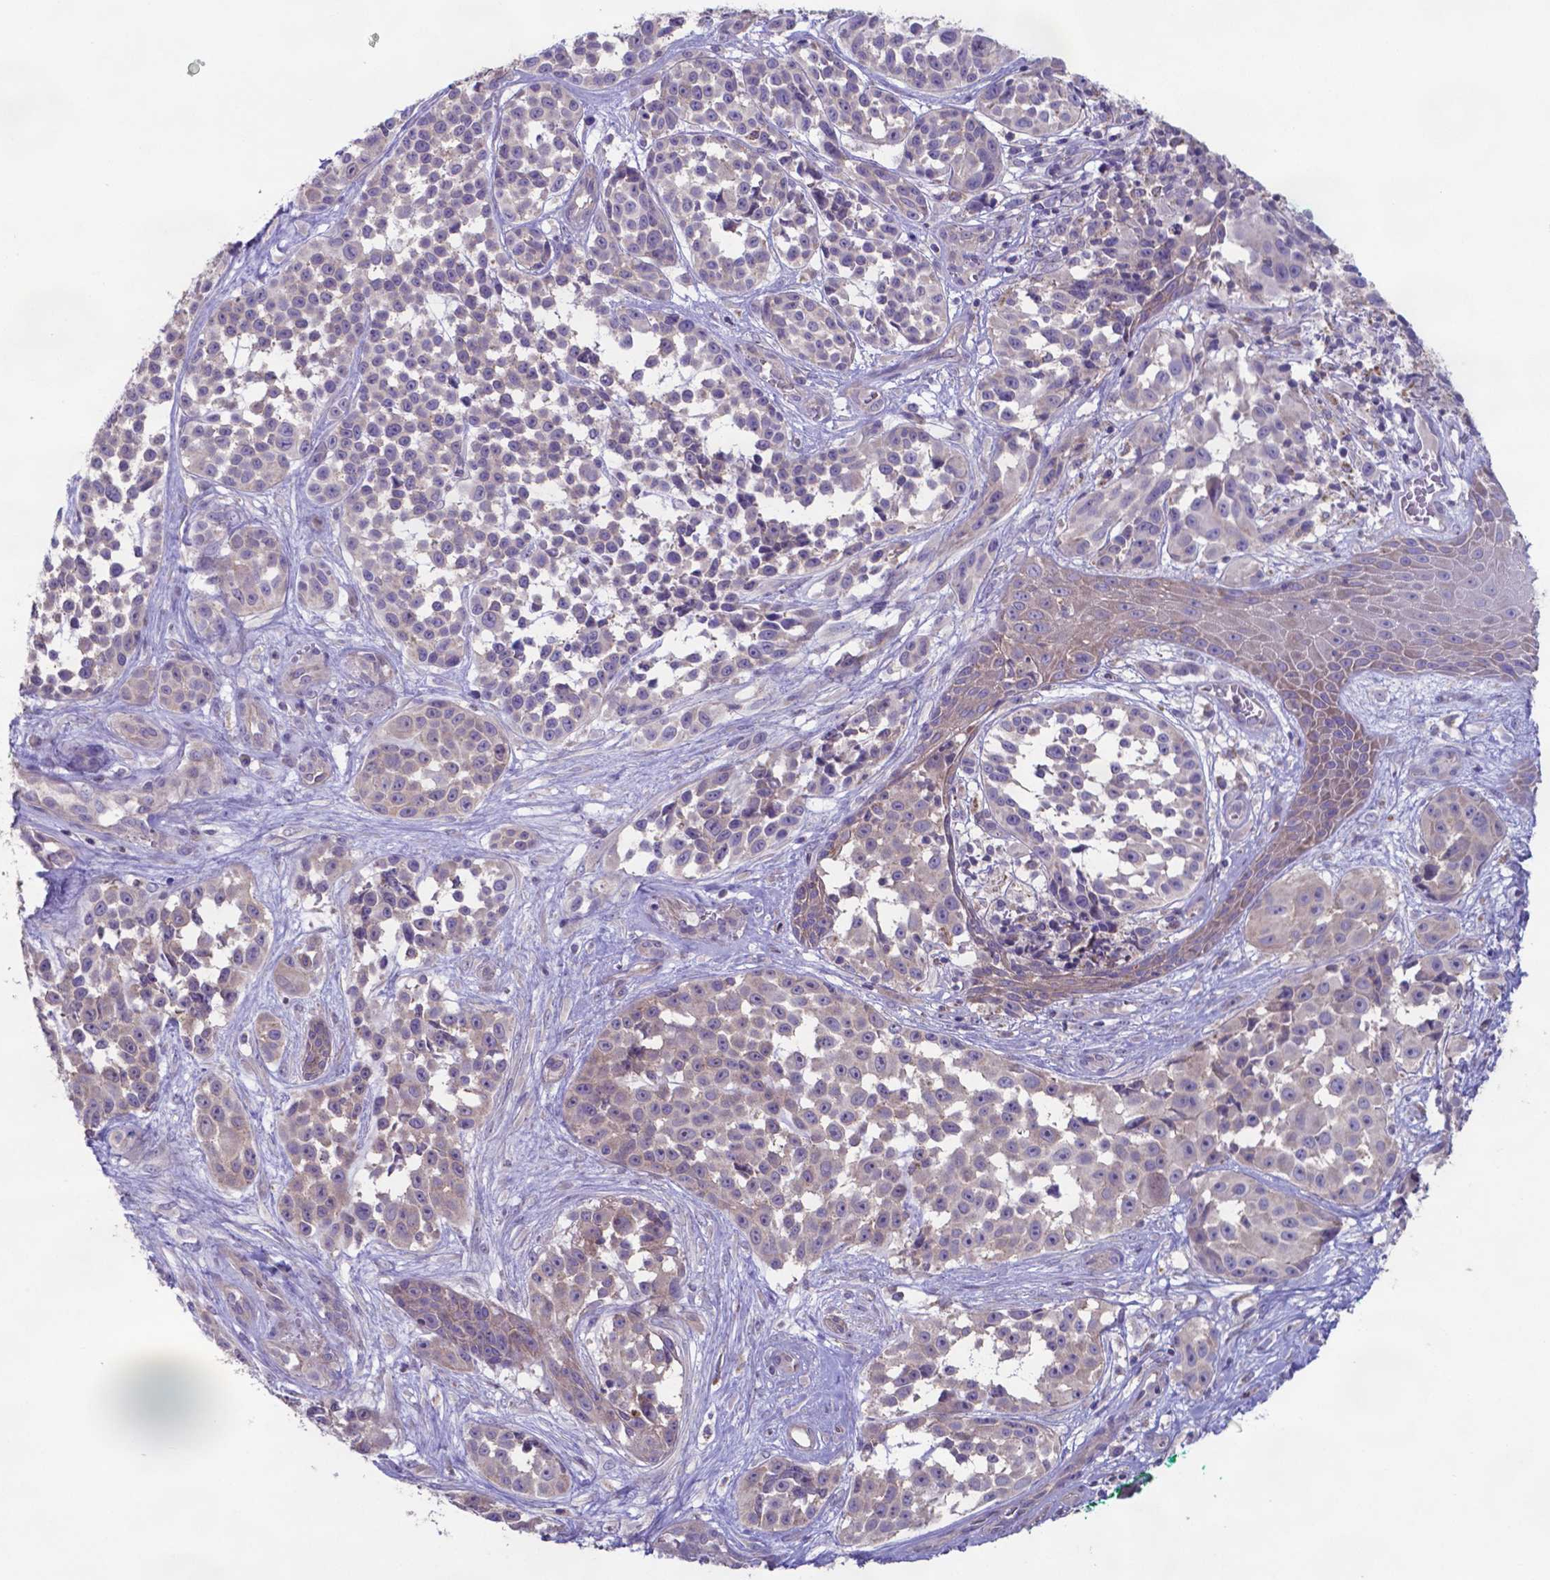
{"staining": {"intensity": "weak", "quantity": ">75%", "location": "cytoplasmic/membranous"}, "tissue": "melanoma", "cell_type": "Tumor cells", "image_type": "cancer", "snomed": [{"axis": "morphology", "description": "Malignant melanoma, NOS"}, {"axis": "topography", "description": "Skin"}], "caption": "Immunohistochemistry (IHC) of human malignant melanoma shows low levels of weak cytoplasmic/membranous expression in approximately >75% of tumor cells.", "gene": "TYRO3", "patient": {"sex": "female", "age": 88}}